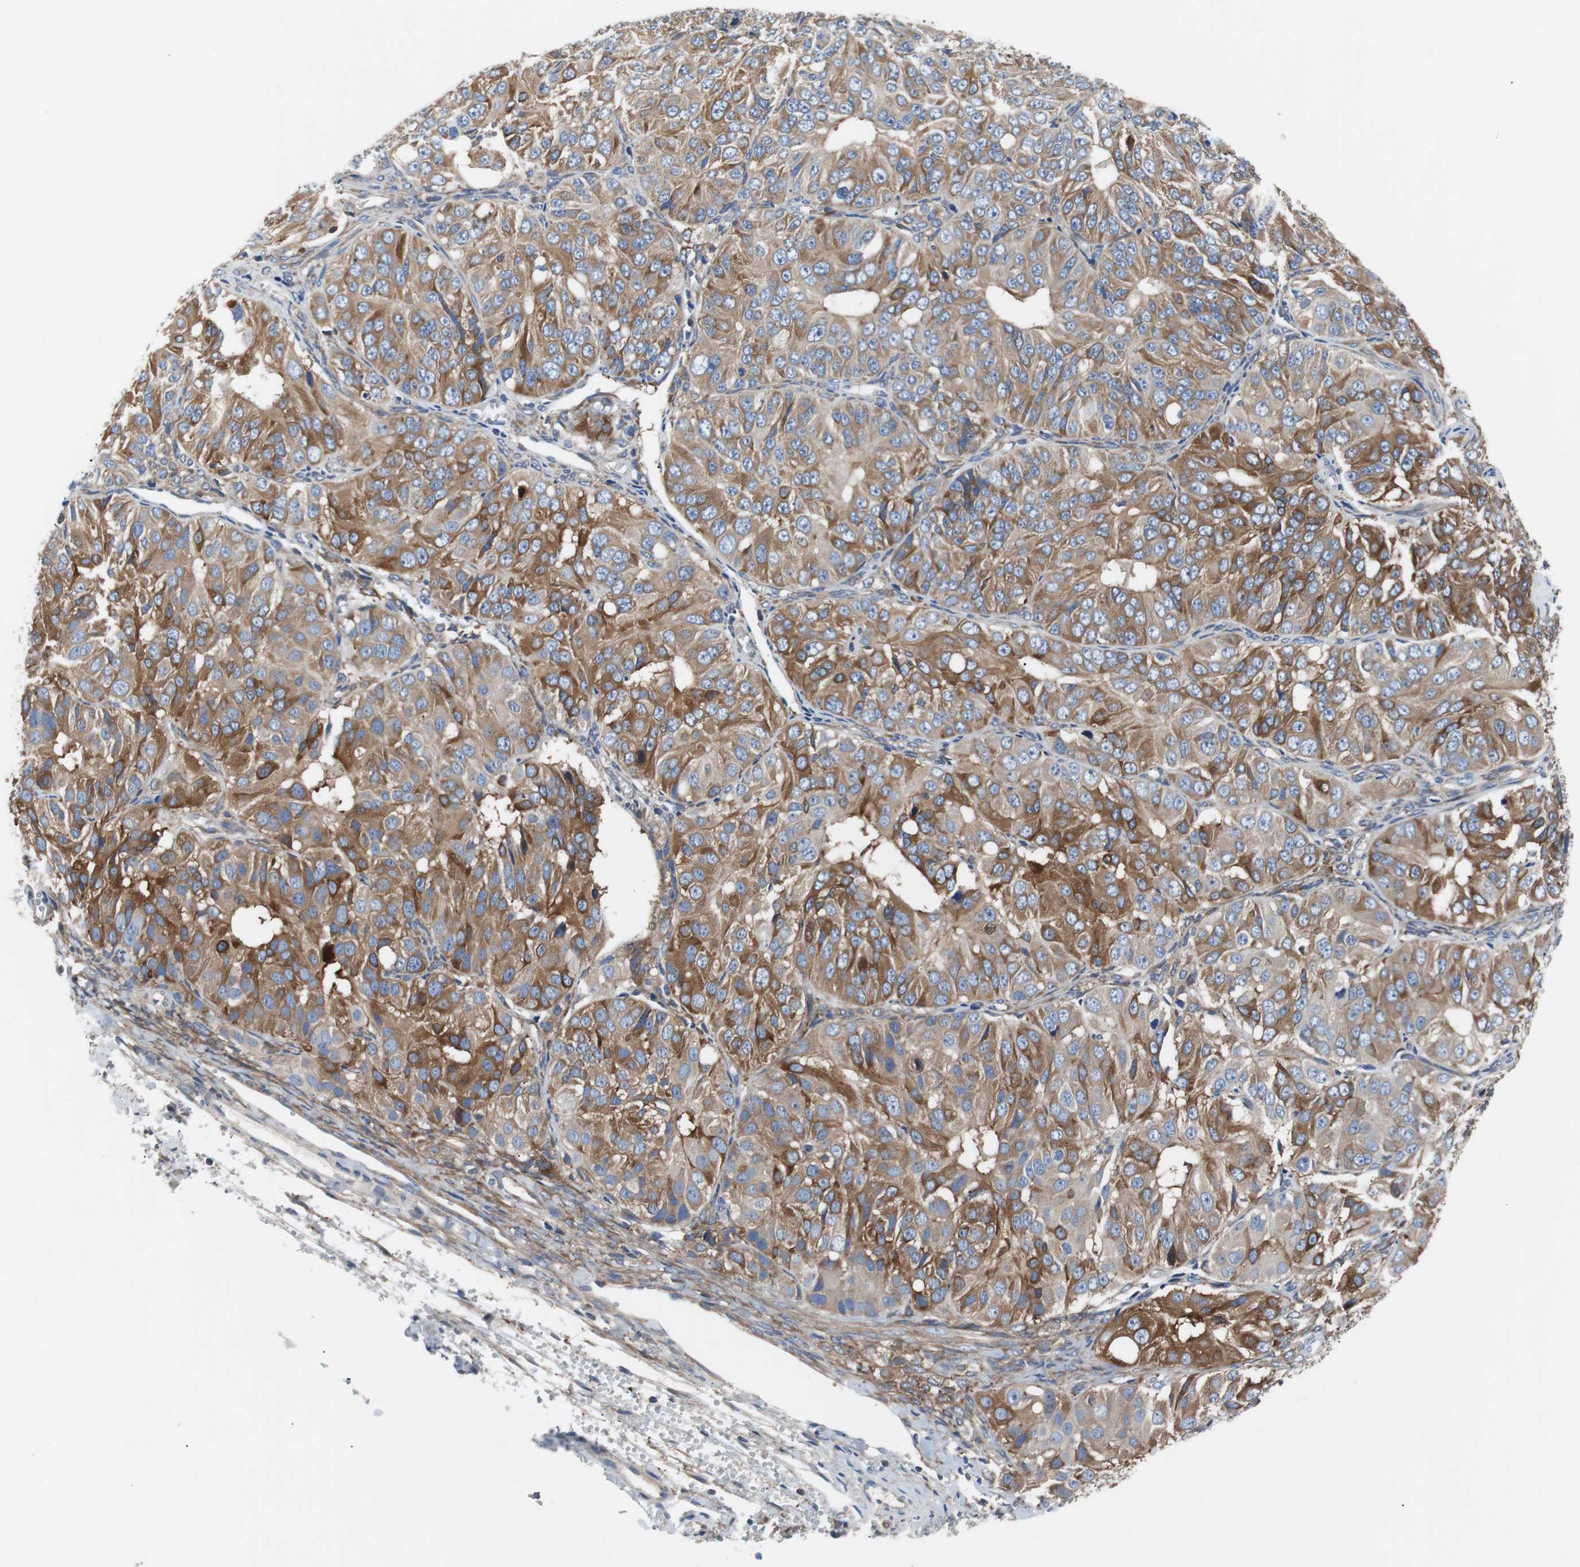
{"staining": {"intensity": "moderate", "quantity": "25%-75%", "location": "cytoplasmic/membranous"}, "tissue": "ovarian cancer", "cell_type": "Tumor cells", "image_type": "cancer", "snomed": [{"axis": "morphology", "description": "Carcinoma, endometroid"}, {"axis": "topography", "description": "Ovary"}], "caption": "Immunohistochemistry (IHC) (DAB (3,3'-diaminobenzidine)) staining of endometroid carcinoma (ovarian) exhibits moderate cytoplasmic/membranous protein staining in approximately 25%-75% of tumor cells. (DAB (3,3'-diaminobenzidine) = brown stain, brightfield microscopy at high magnification).", "gene": "GYS1", "patient": {"sex": "female", "age": 51}}